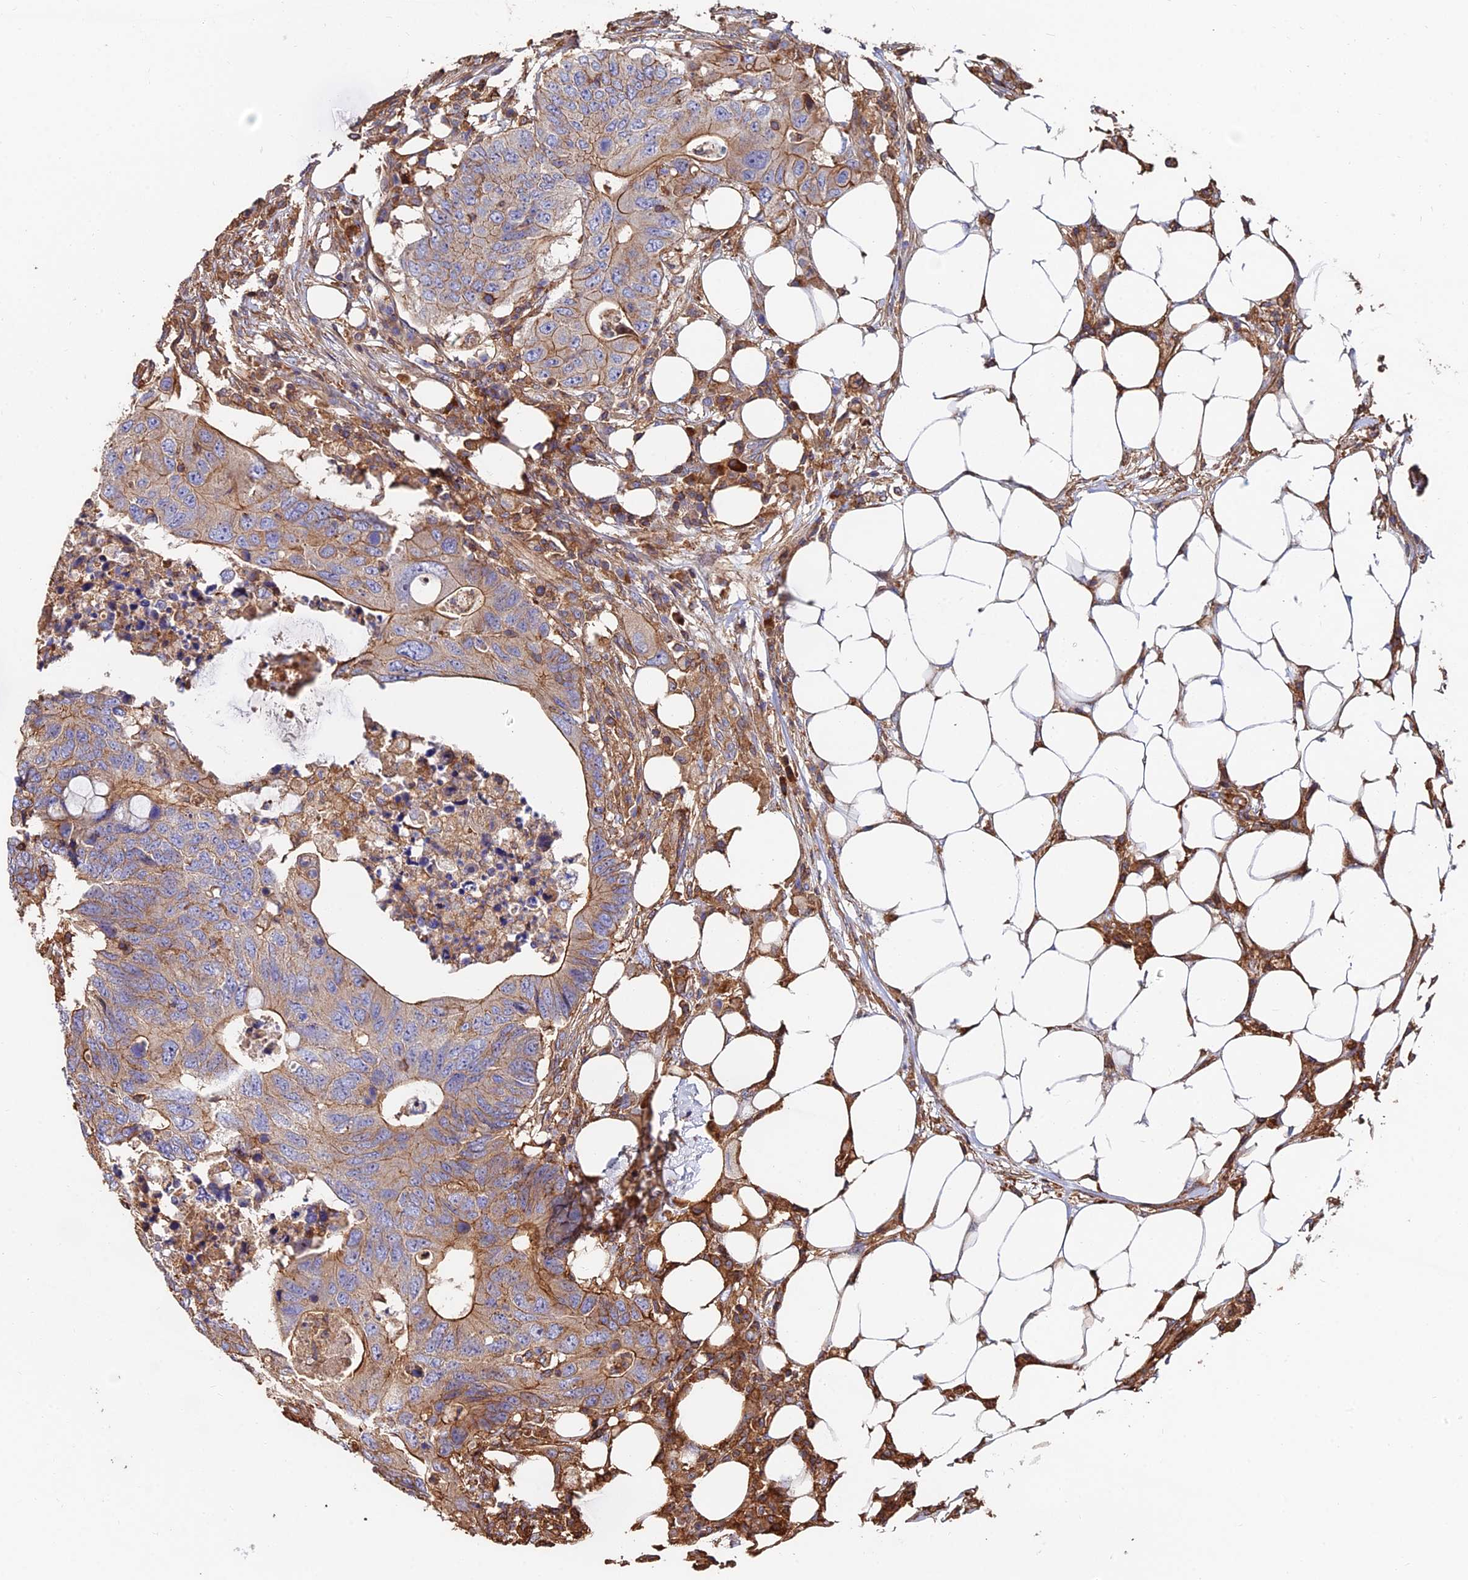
{"staining": {"intensity": "moderate", "quantity": "25%-75%", "location": "cytoplasmic/membranous"}, "tissue": "colorectal cancer", "cell_type": "Tumor cells", "image_type": "cancer", "snomed": [{"axis": "morphology", "description": "Adenocarcinoma, NOS"}, {"axis": "topography", "description": "Colon"}], "caption": "This is a photomicrograph of IHC staining of colorectal adenocarcinoma, which shows moderate staining in the cytoplasmic/membranous of tumor cells.", "gene": "EXT1", "patient": {"sex": "male", "age": 71}}